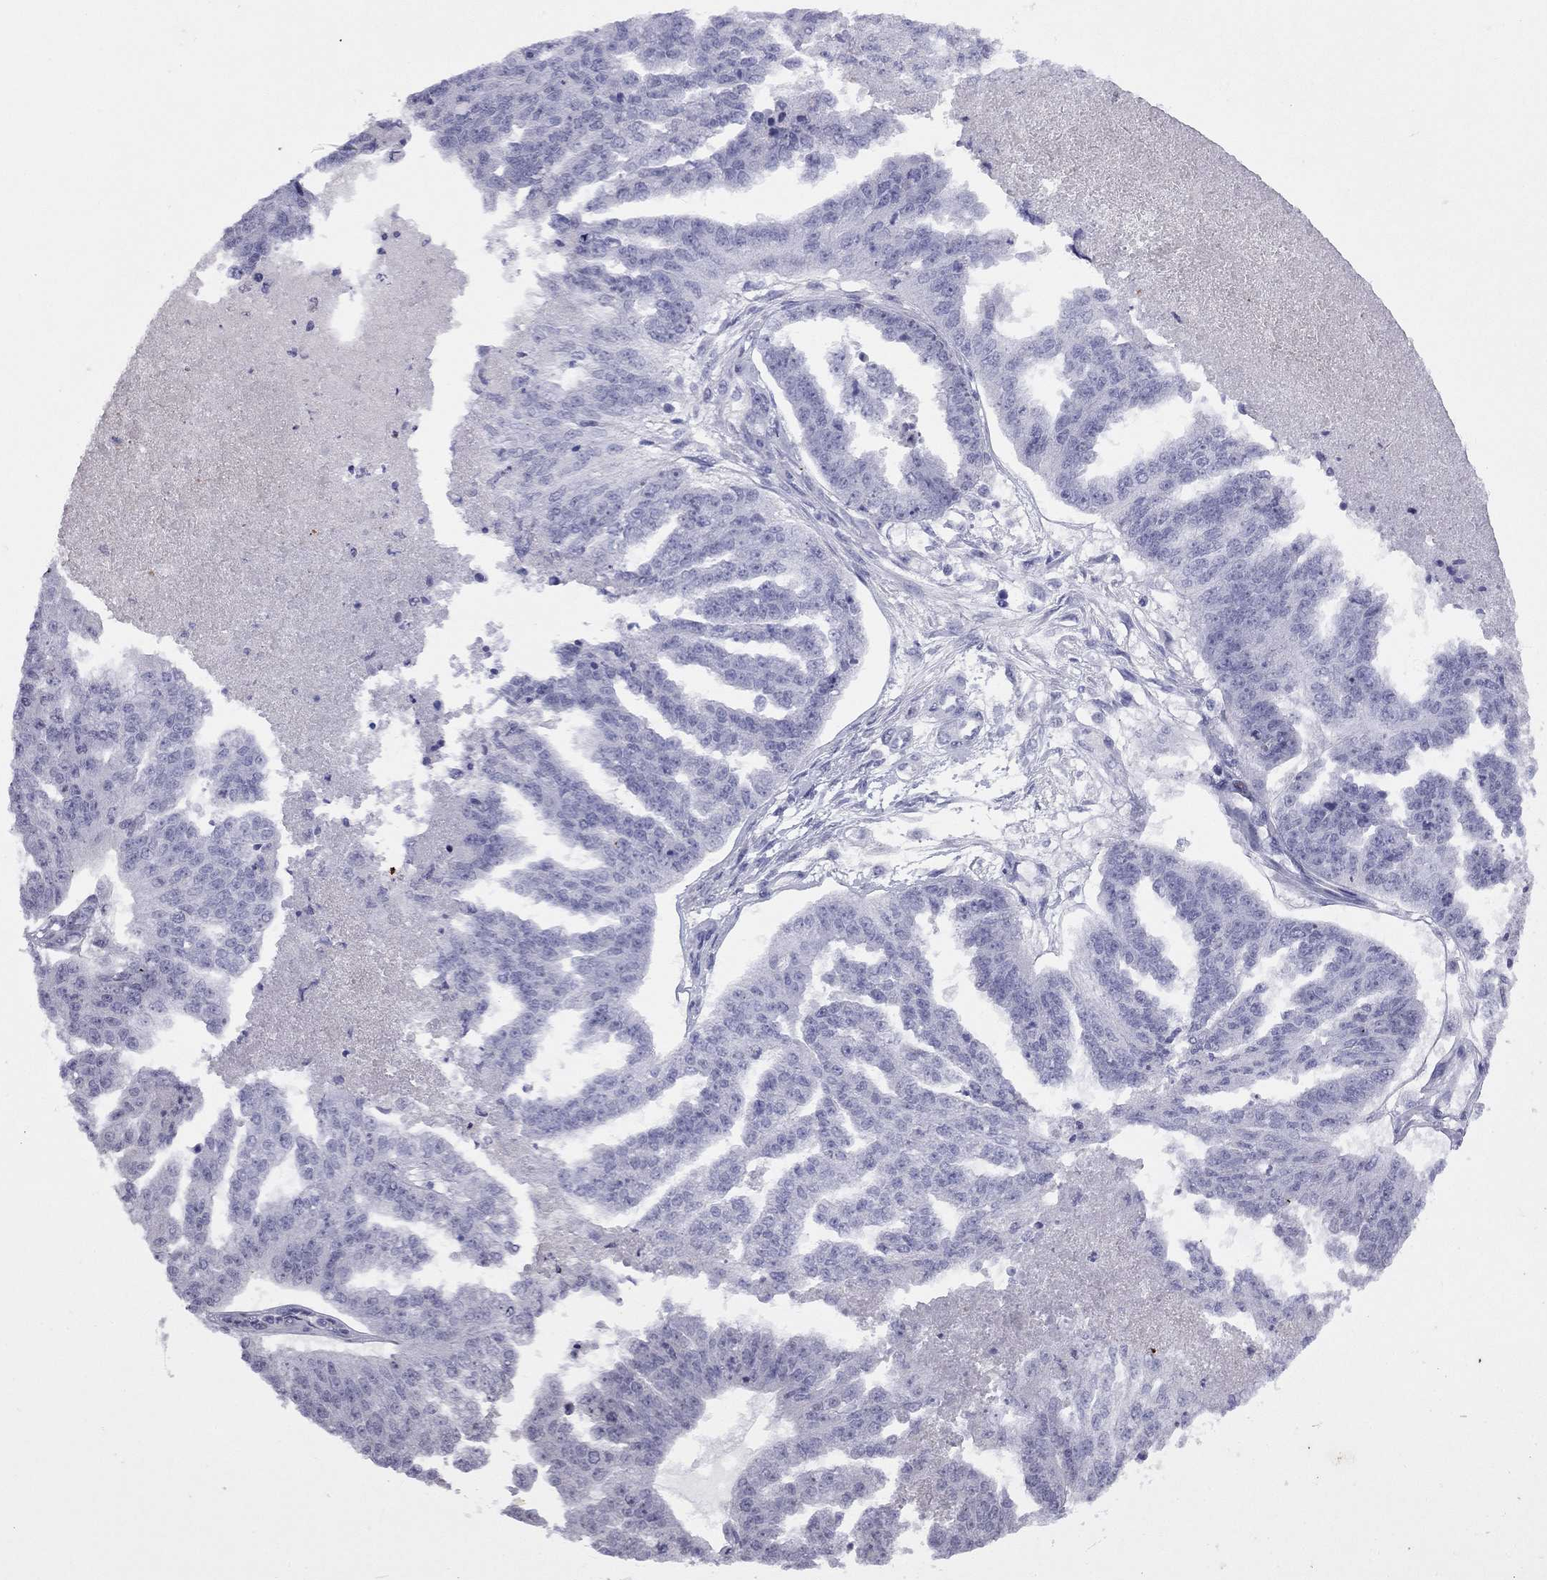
{"staining": {"intensity": "negative", "quantity": "none", "location": "none"}, "tissue": "ovarian cancer", "cell_type": "Tumor cells", "image_type": "cancer", "snomed": [{"axis": "morphology", "description": "Cystadenocarcinoma, serous, NOS"}, {"axis": "topography", "description": "Ovary"}], "caption": "Tumor cells are negative for protein expression in human ovarian serous cystadenocarcinoma.", "gene": "LYAR", "patient": {"sex": "female", "age": 58}}